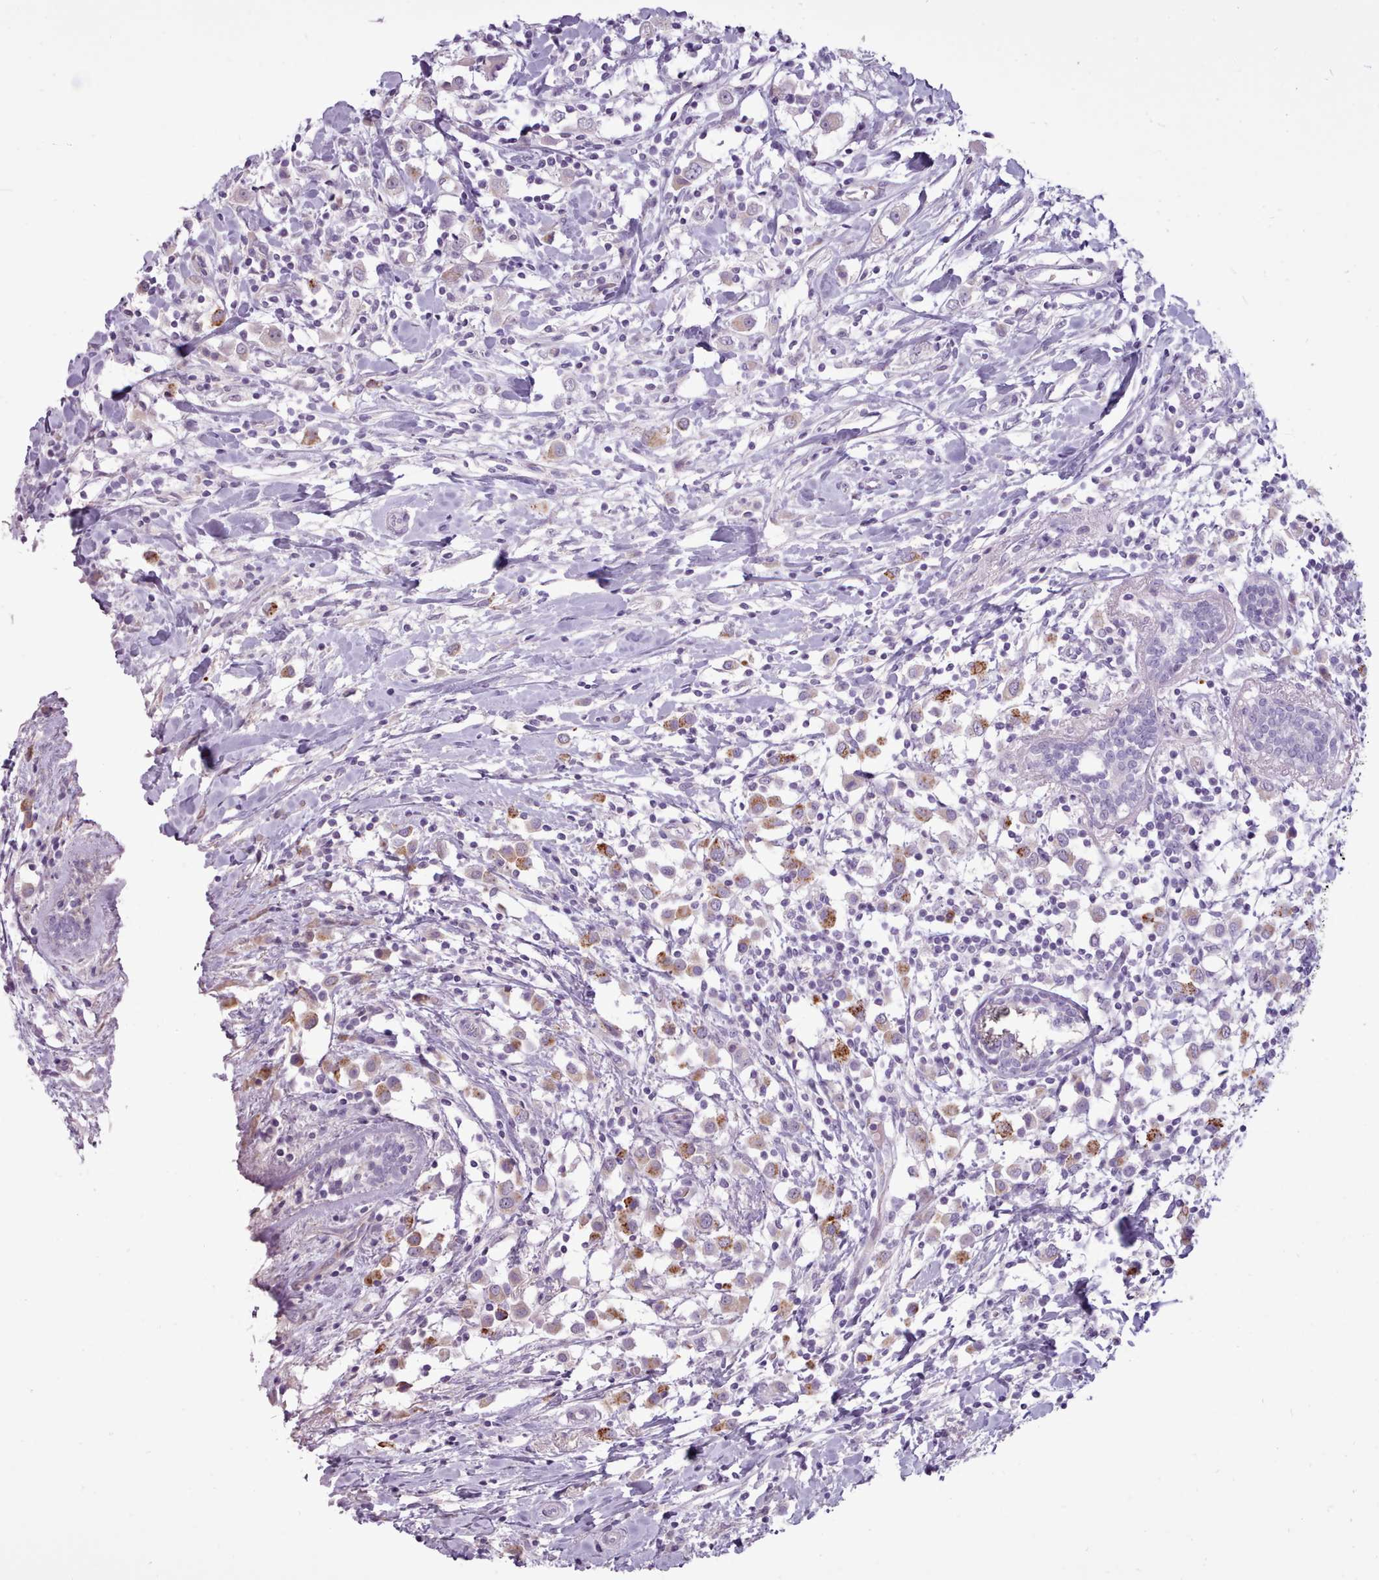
{"staining": {"intensity": "moderate", "quantity": "<25%", "location": "cytoplasmic/membranous"}, "tissue": "breast cancer", "cell_type": "Tumor cells", "image_type": "cancer", "snomed": [{"axis": "morphology", "description": "Duct carcinoma"}, {"axis": "topography", "description": "Breast"}], "caption": "Breast cancer (invasive ductal carcinoma) stained for a protein (brown) exhibits moderate cytoplasmic/membranous positive expression in approximately <25% of tumor cells.", "gene": "ATRAID", "patient": {"sex": "female", "age": 61}}